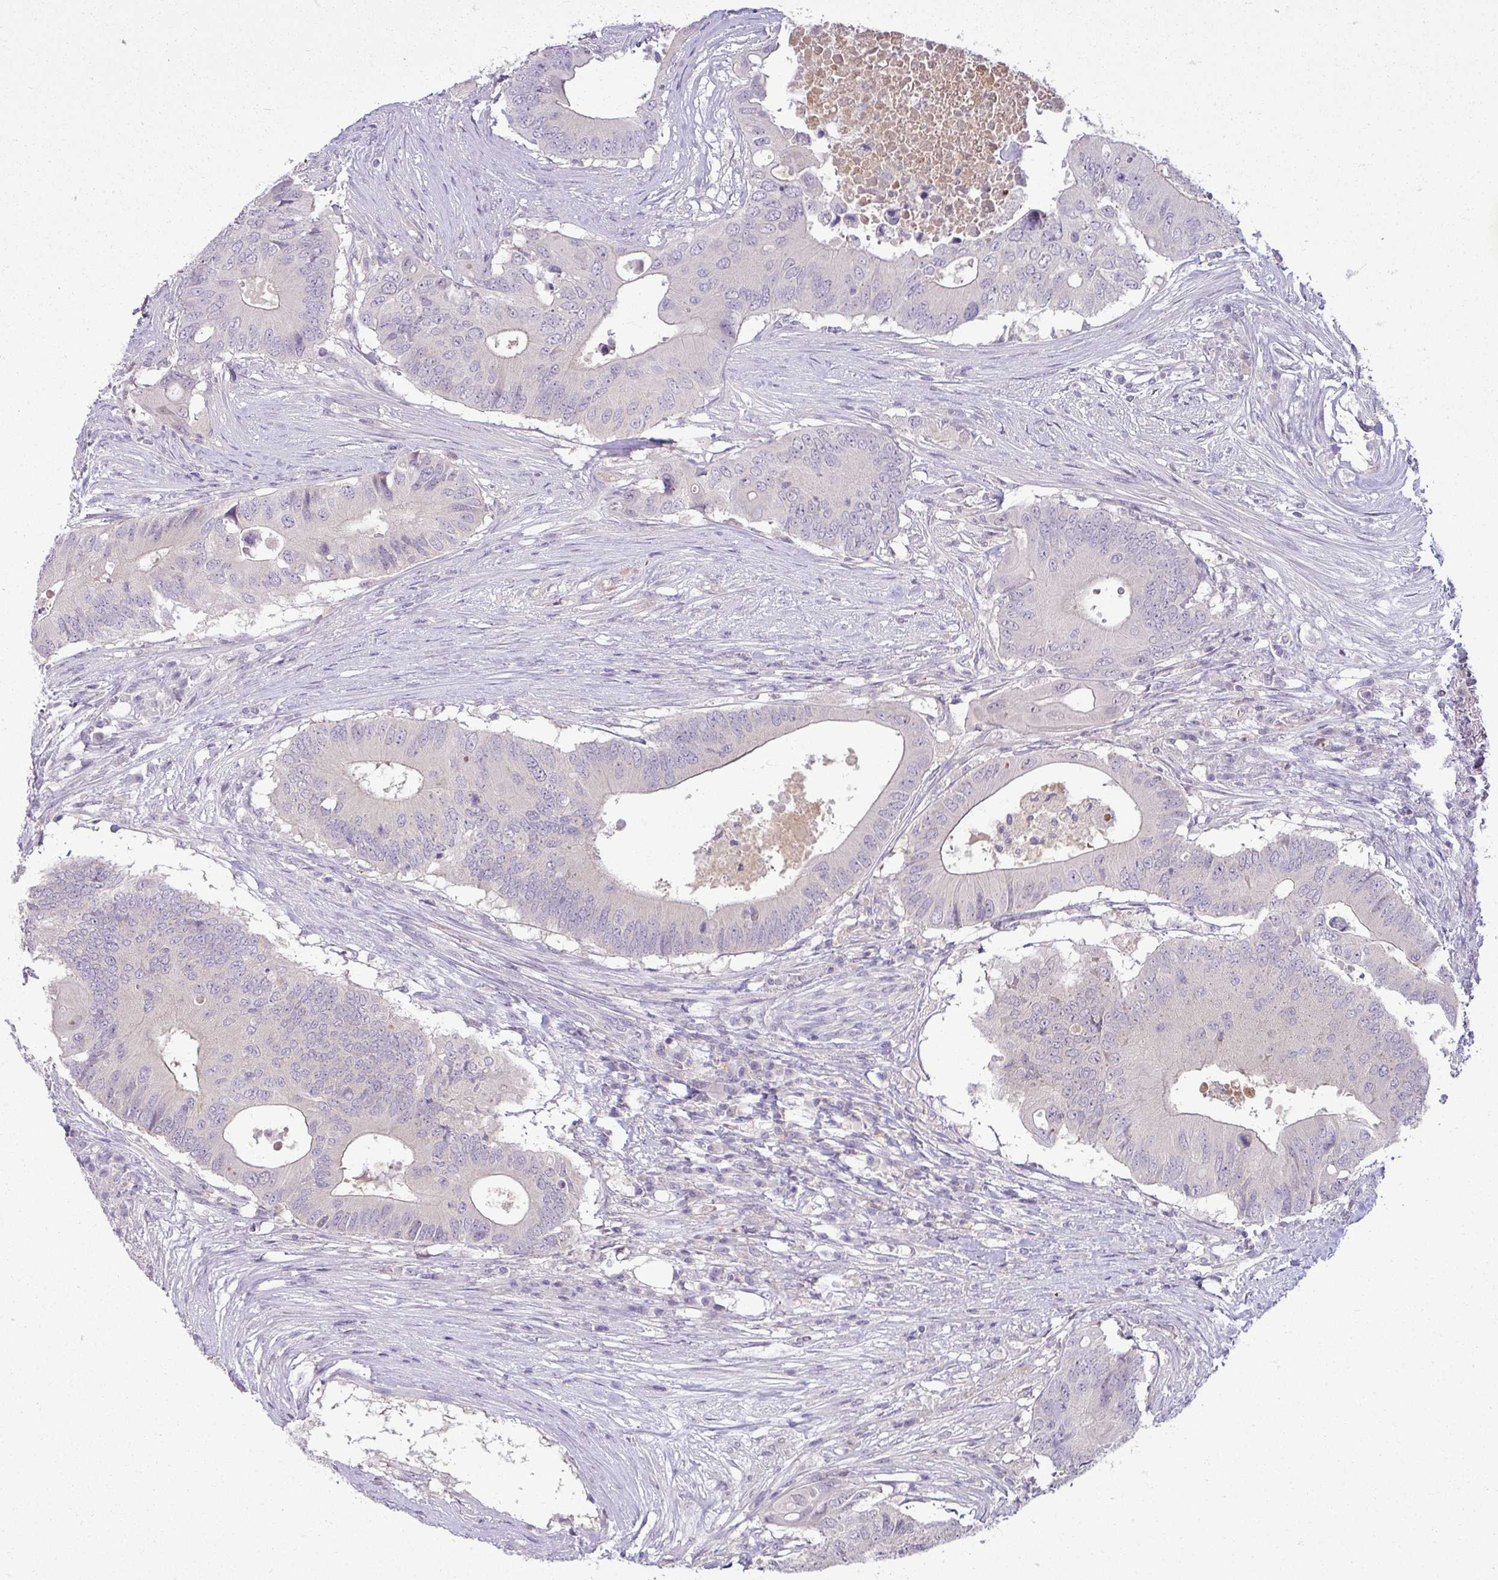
{"staining": {"intensity": "negative", "quantity": "none", "location": "none"}, "tissue": "colorectal cancer", "cell_type": "Tumor cells", "image_type": "cancer", "snomed": [{"axis": "morphology", "description": "Adenocarcinoma, NOS"}, {"axis": "topography", "description": "Colon"}], "caption": "Colorectal cancer (adenocarcinoma) stained for a protein using immunohistochemistry reveals no positivity tumor cells.", "gene": "APOM", "patient": {"sex": "male", "age": 71}}